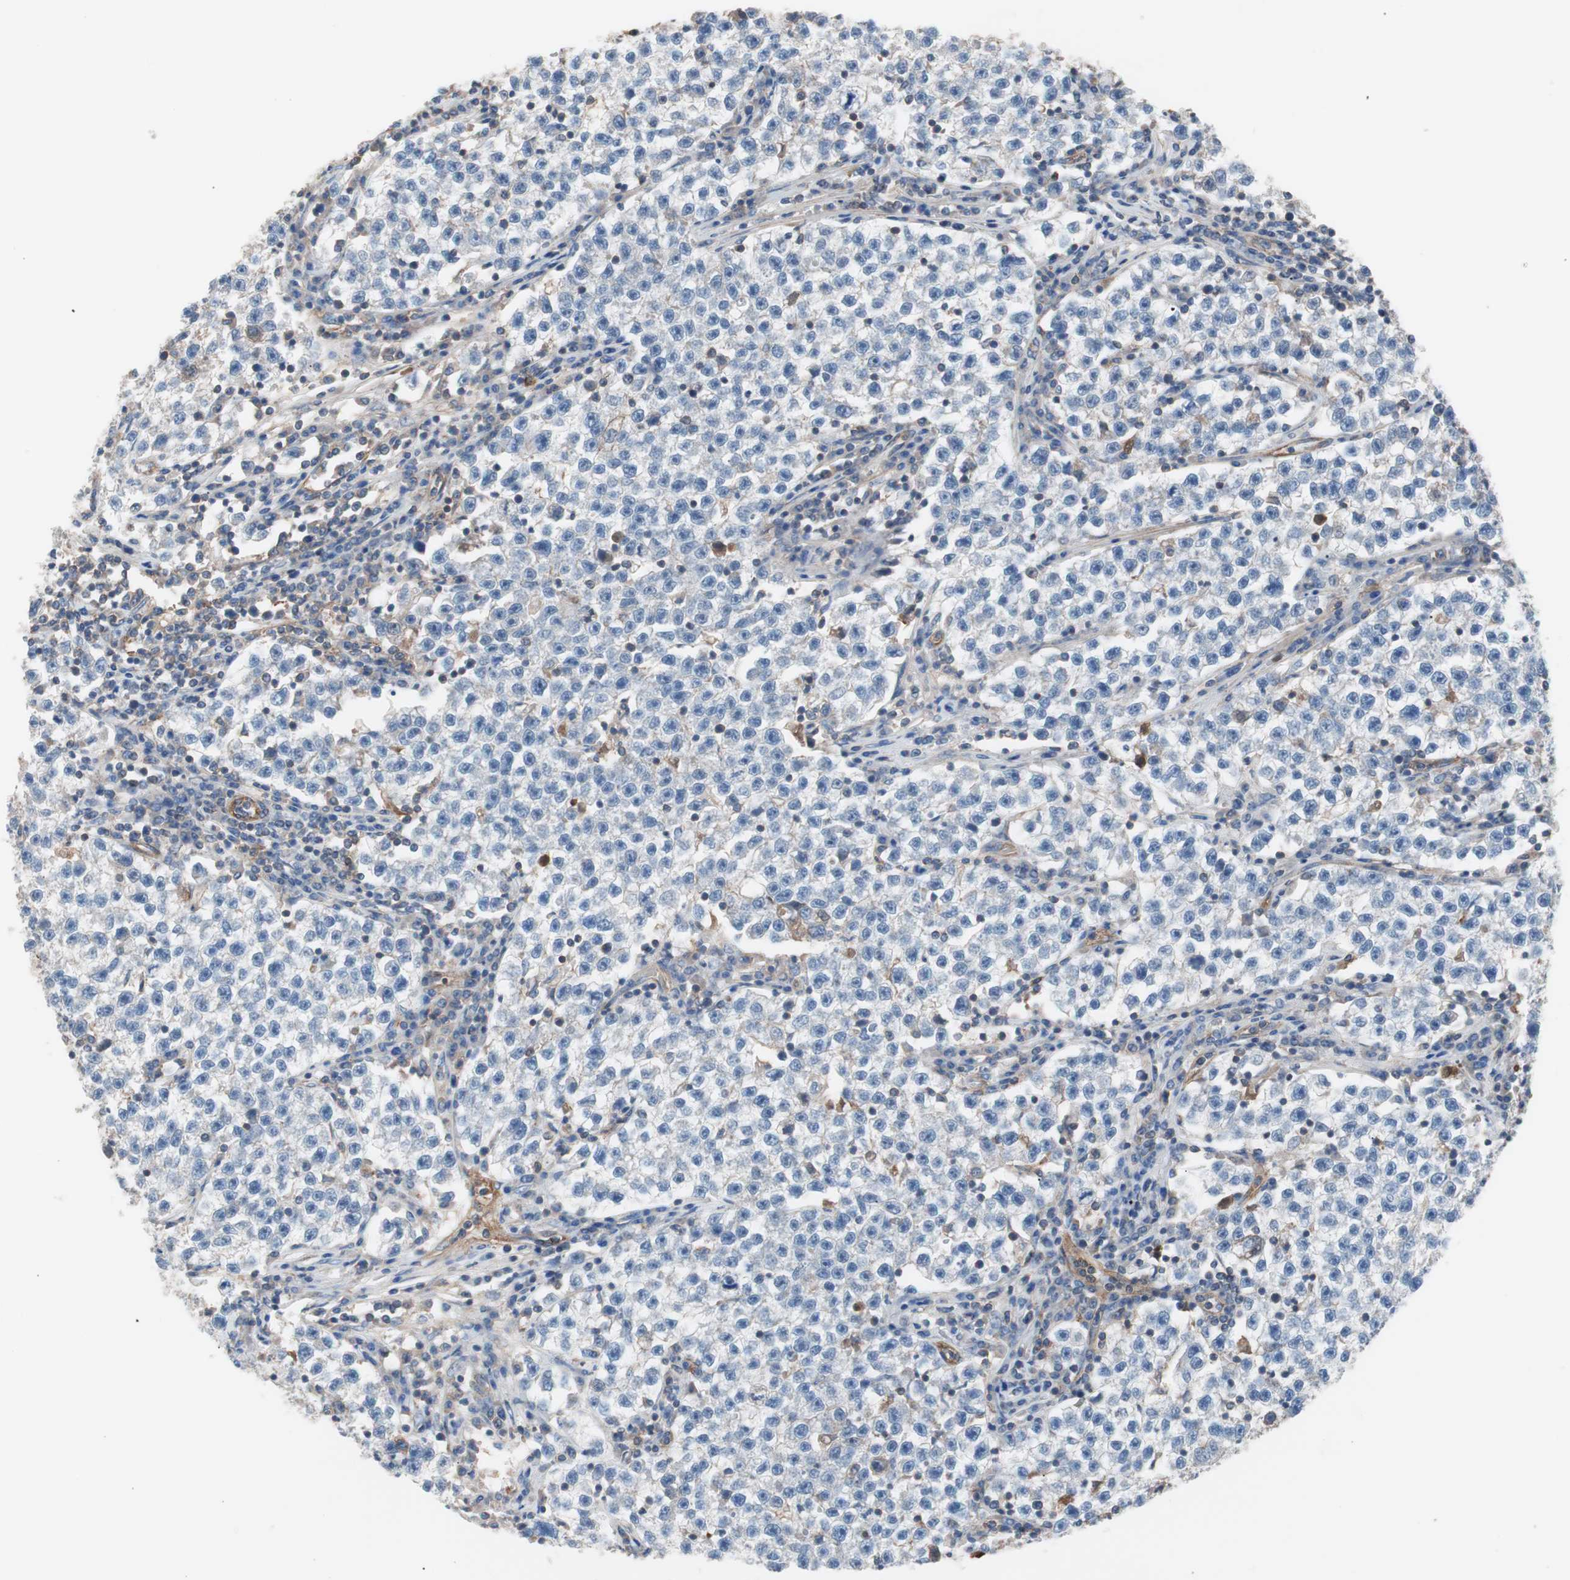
{"staining": {"intensity": "weak", "quantity": "25%-75%", "location": "cytoplasmic/membranous"}, "tissue": "testis cancer", "cell_type": "Tumor cells", "image_type": "cancer", "snomed": [{"axis": "morphology", "description": "Seminoma, NOS"}, {"axis": "topography", "description": "Testis"}], "caption": "Testis cancer (seminoma) stained with a protein marker displays weak staining in tumor cells.", "gene": "GPR160", "patient": {"sex": "male", "age": 22}}